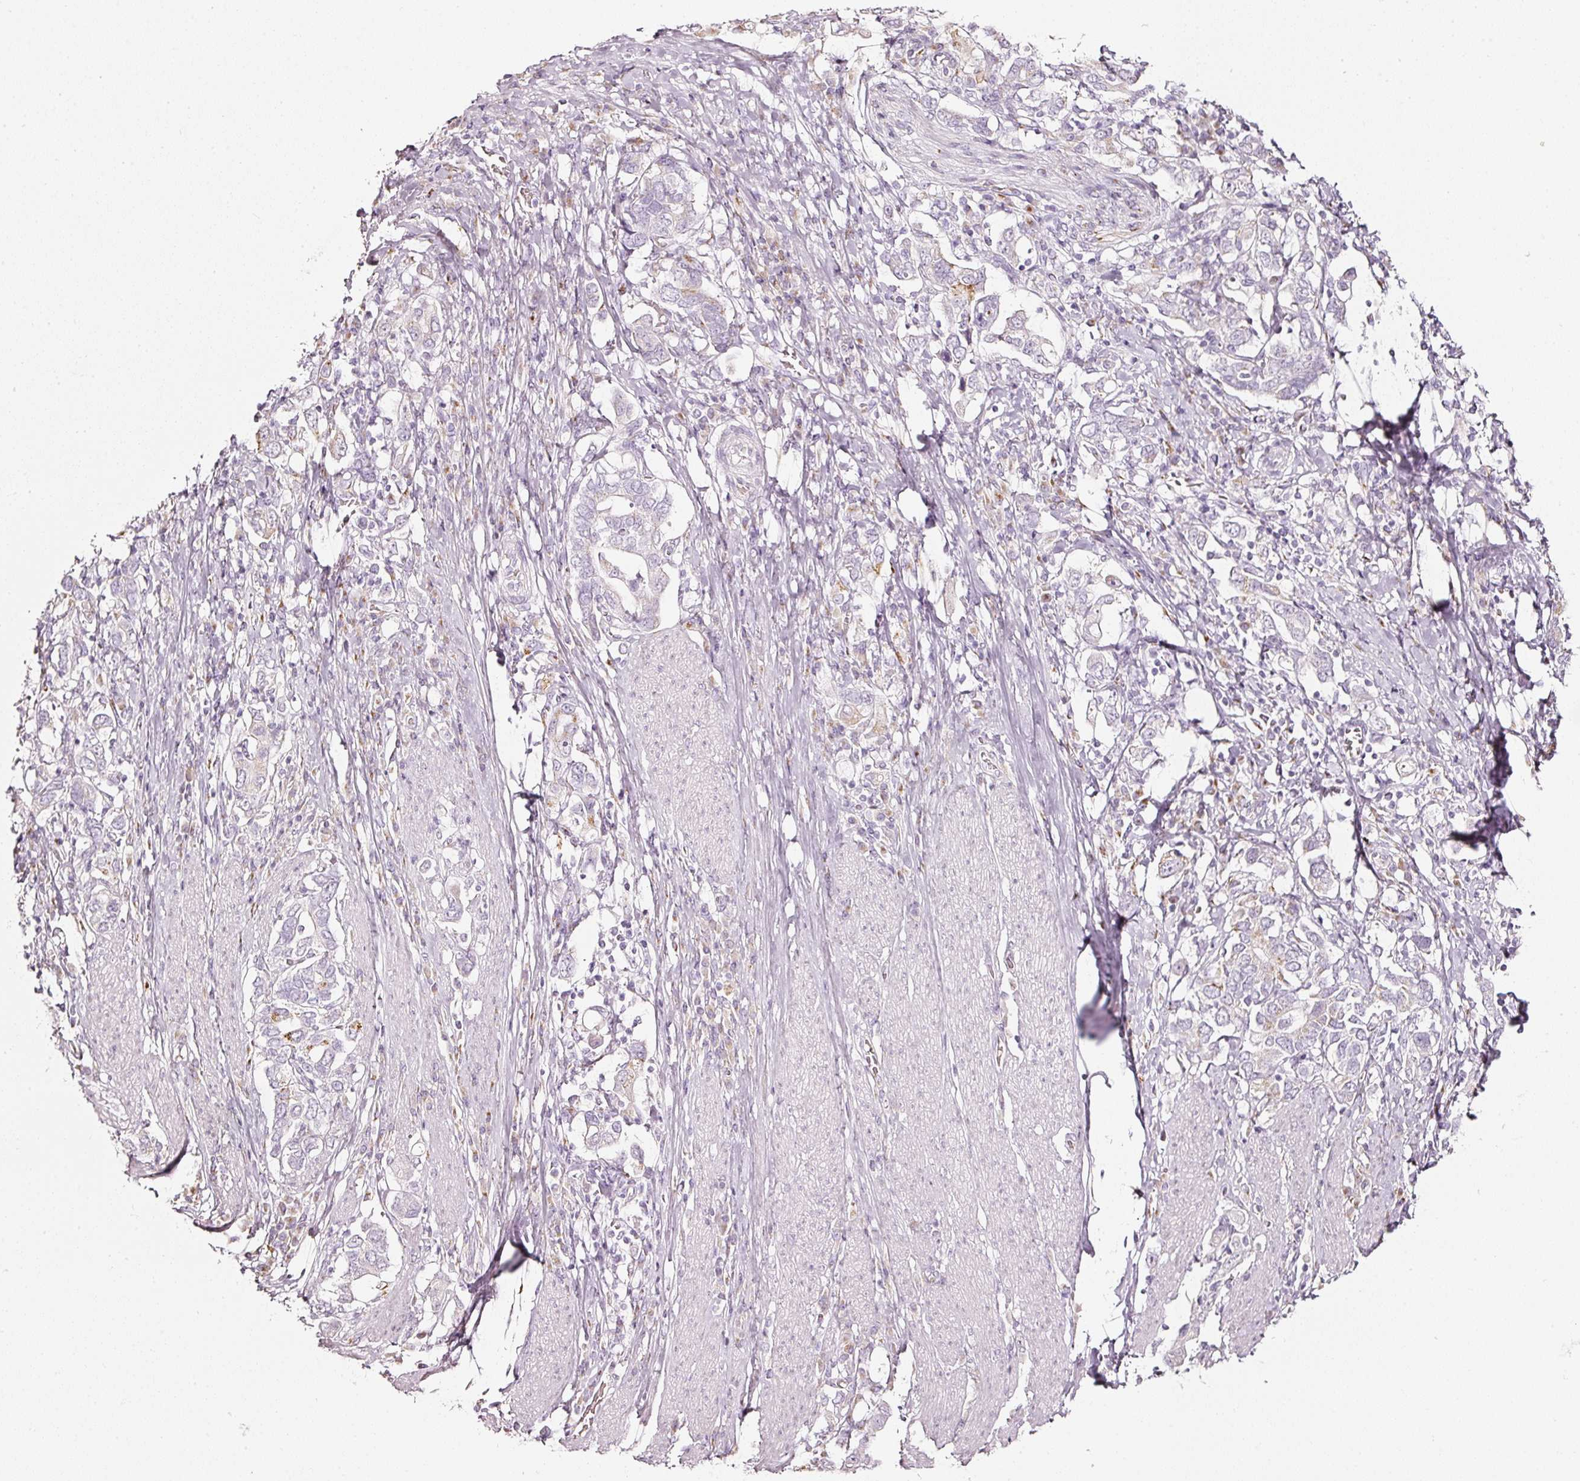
{"staining": {"intensity": "moderate", "quantity": "<25%", "location": "cytoplasmic/membranous"}, "tissue": "stomach cancer", "cell_type": "Tumor cells", "image_type": "cancer", "snomed": [{"axis": "morphology", "description": "Adenocarcinoma, NOS"}, {"axis": "topography", "description": "Stomach, upper"}, {"axis": "topography", "description": "Stomach"}], "caption": "IHC staining of stomach cancer (adenocarcinoma), which reveals low levels of moderate cytoplasmic/membranous expression in approximately <25% of tumor cells indicating moderate cytoplasmic/membranous protein positivity. The staining was performed using DAB (3,3'-diaminobenzidine) (brown) for protein detection and nuclei were counterstained in hematoxylin (blue).", "gene": "SDF4", "patient": {"sex": "male", "age": 62}}